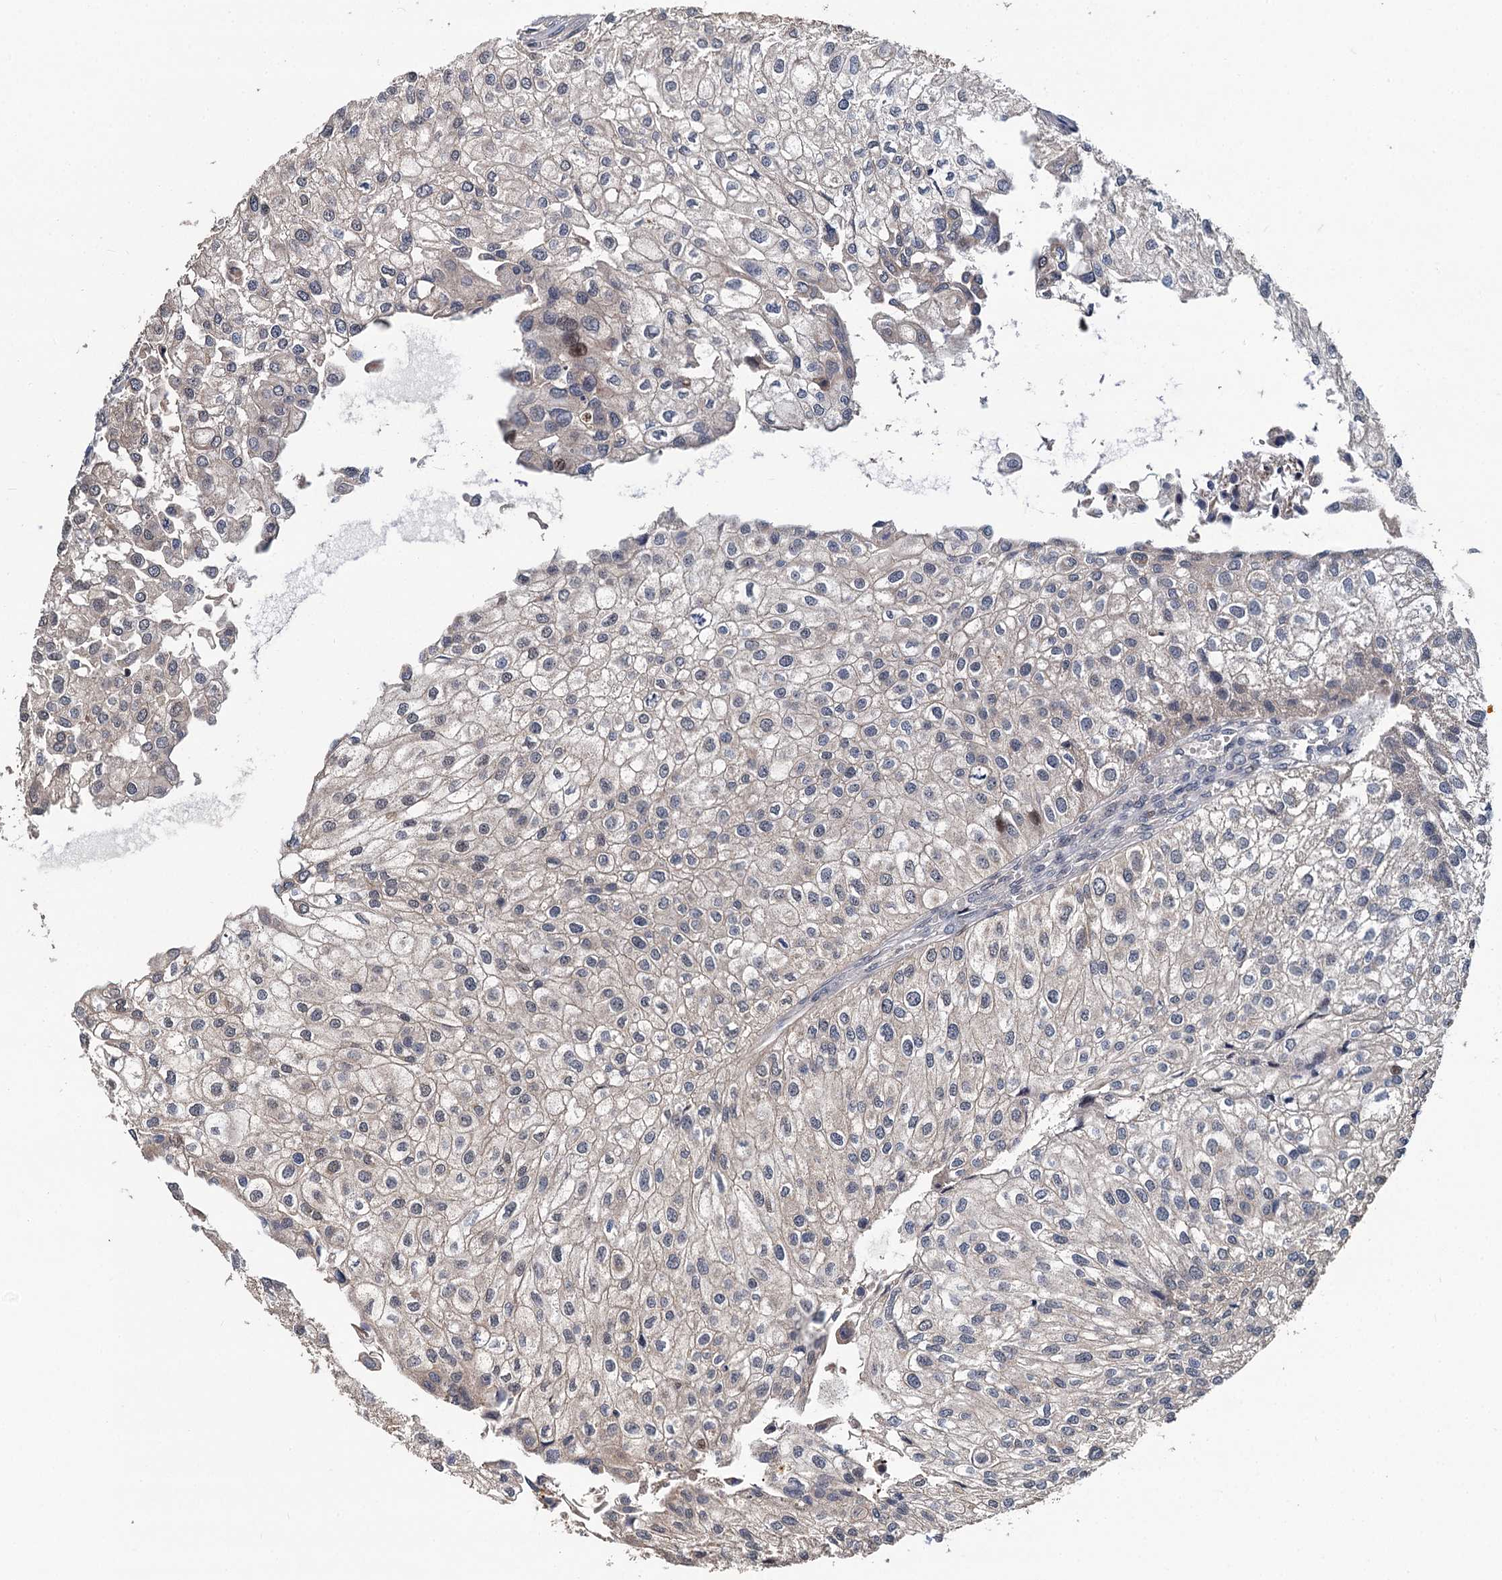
{"staining": {"intensity": "moderate", "quantity": "<25%", "location": "nuclear"}, "tissue": "urothelial cancer", "cell_type": "Tumor cells", "image_type": "cancer", "snomed": [{"axis": "morphology", "description": "Urothelial carcinoma, Low grade"}, {"axis": "topography", "description": "Urinary bladder"}], "caption": "Urothelial cancer tissue exhibits moderate nuclear expression in about <25% of tumor cells, visualized by immunohistochemistry. The protein of interest is stained brown, and the nuclei are stained in blue (DAB (3,3'-diaminobenzidine) IHC with brightfield microscopy, high magnification).", "gene": "TMEM39A", "patient": {"sex": "female", "age": 89}}